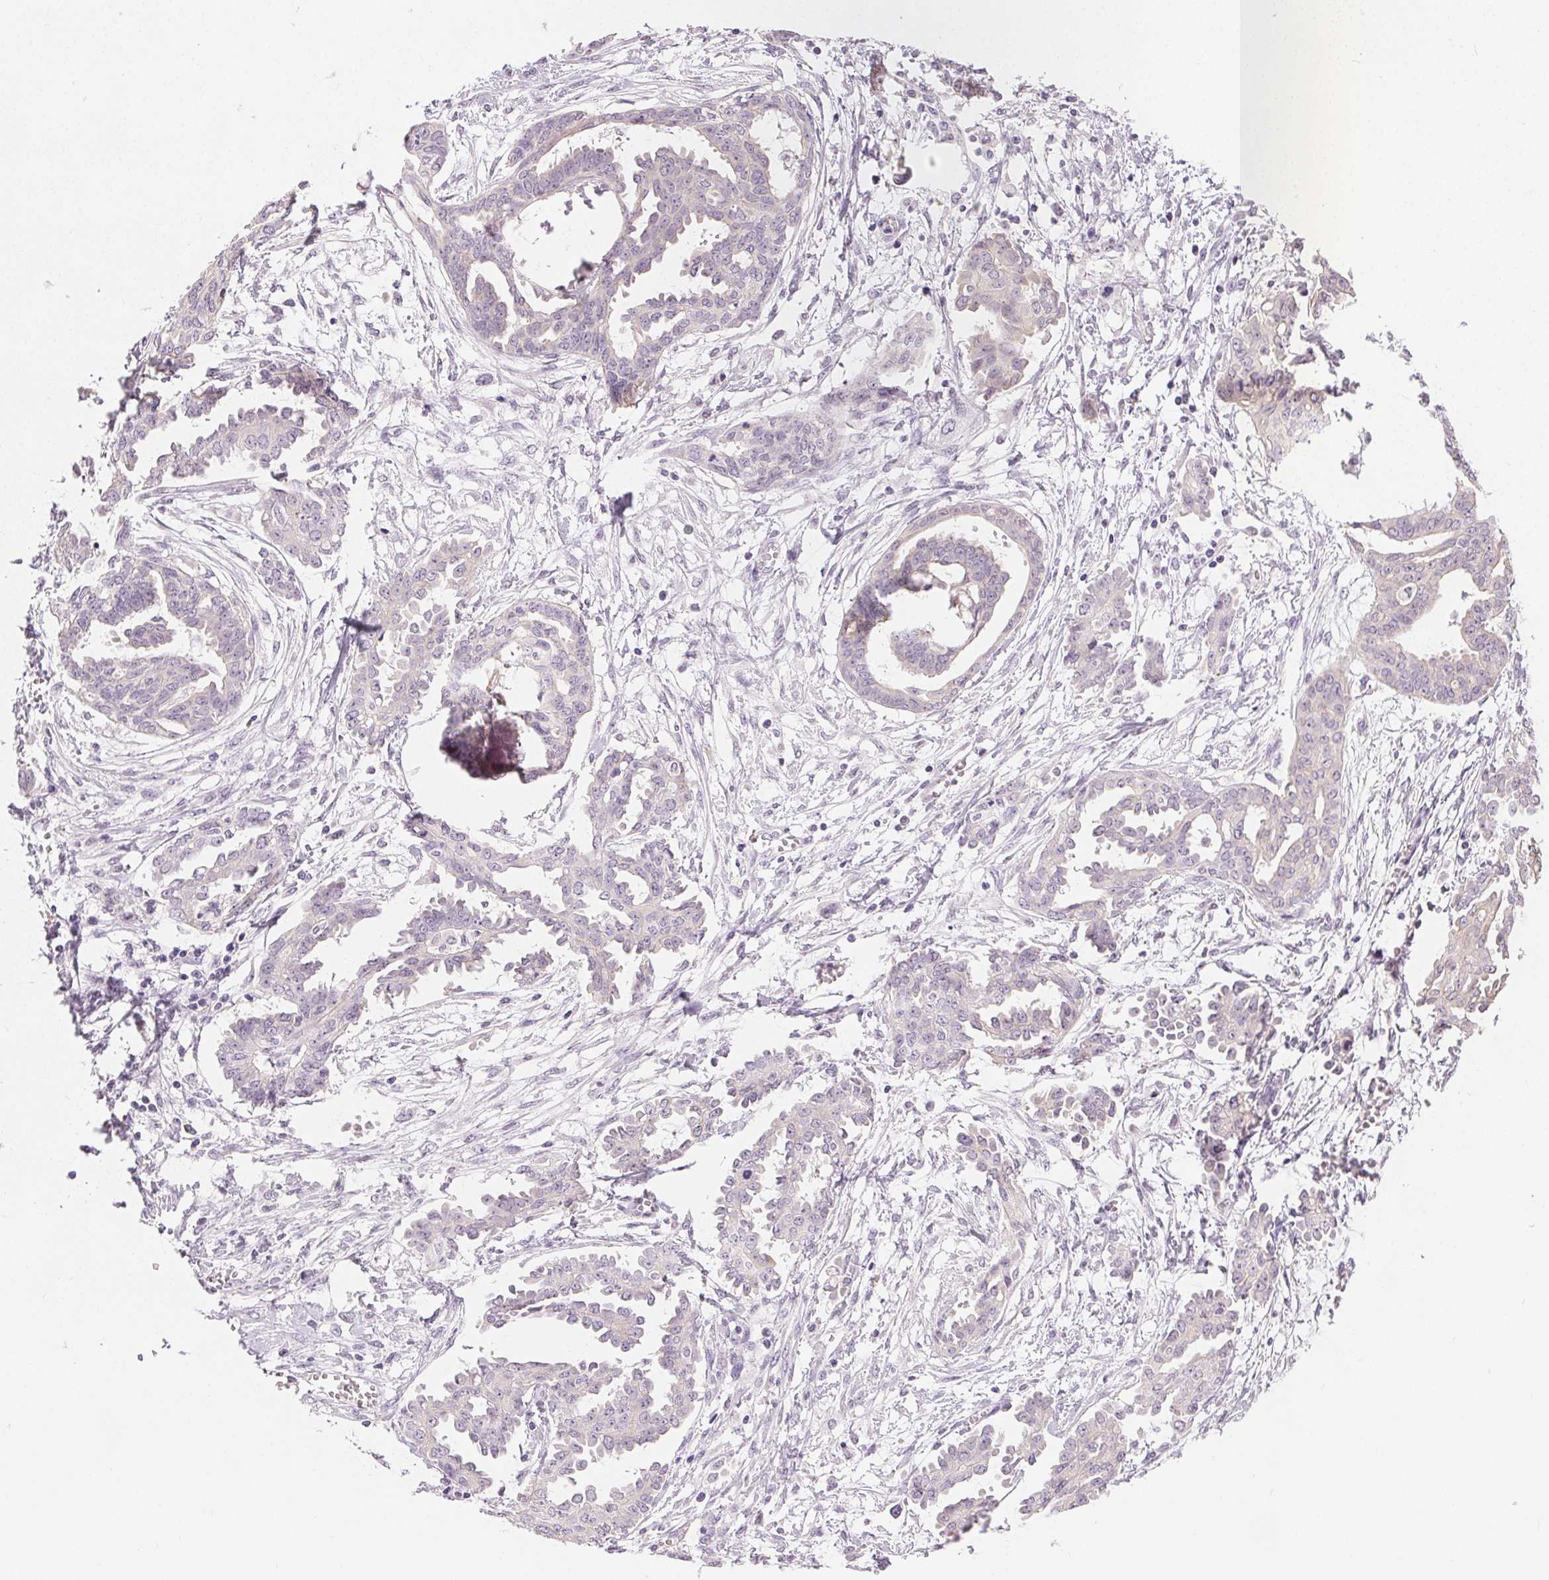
{"staining": {"intensity": "negative", "quantity": "none", "location": "none"}, "tissue": "ovarian cancer", "cell_type": "Tumor cells", "image_type": "cancer", "snomed": [{"axis": "morphology", "description": "Cystadenocarcinoma, serous, NOS"}, {"axis": "topography", "description": "Ovary"}], "caption": "DAB immunohistochemical staining of human ovarian cancer (serous cystadenocarcinoma) exhibits no significant positivity in tumor cells. (Immunohistochemistry (ihc), brightfield microscopy, high magnification).", "gene": "SFTPD", "patient": {"sex": "female", "age": 71}}